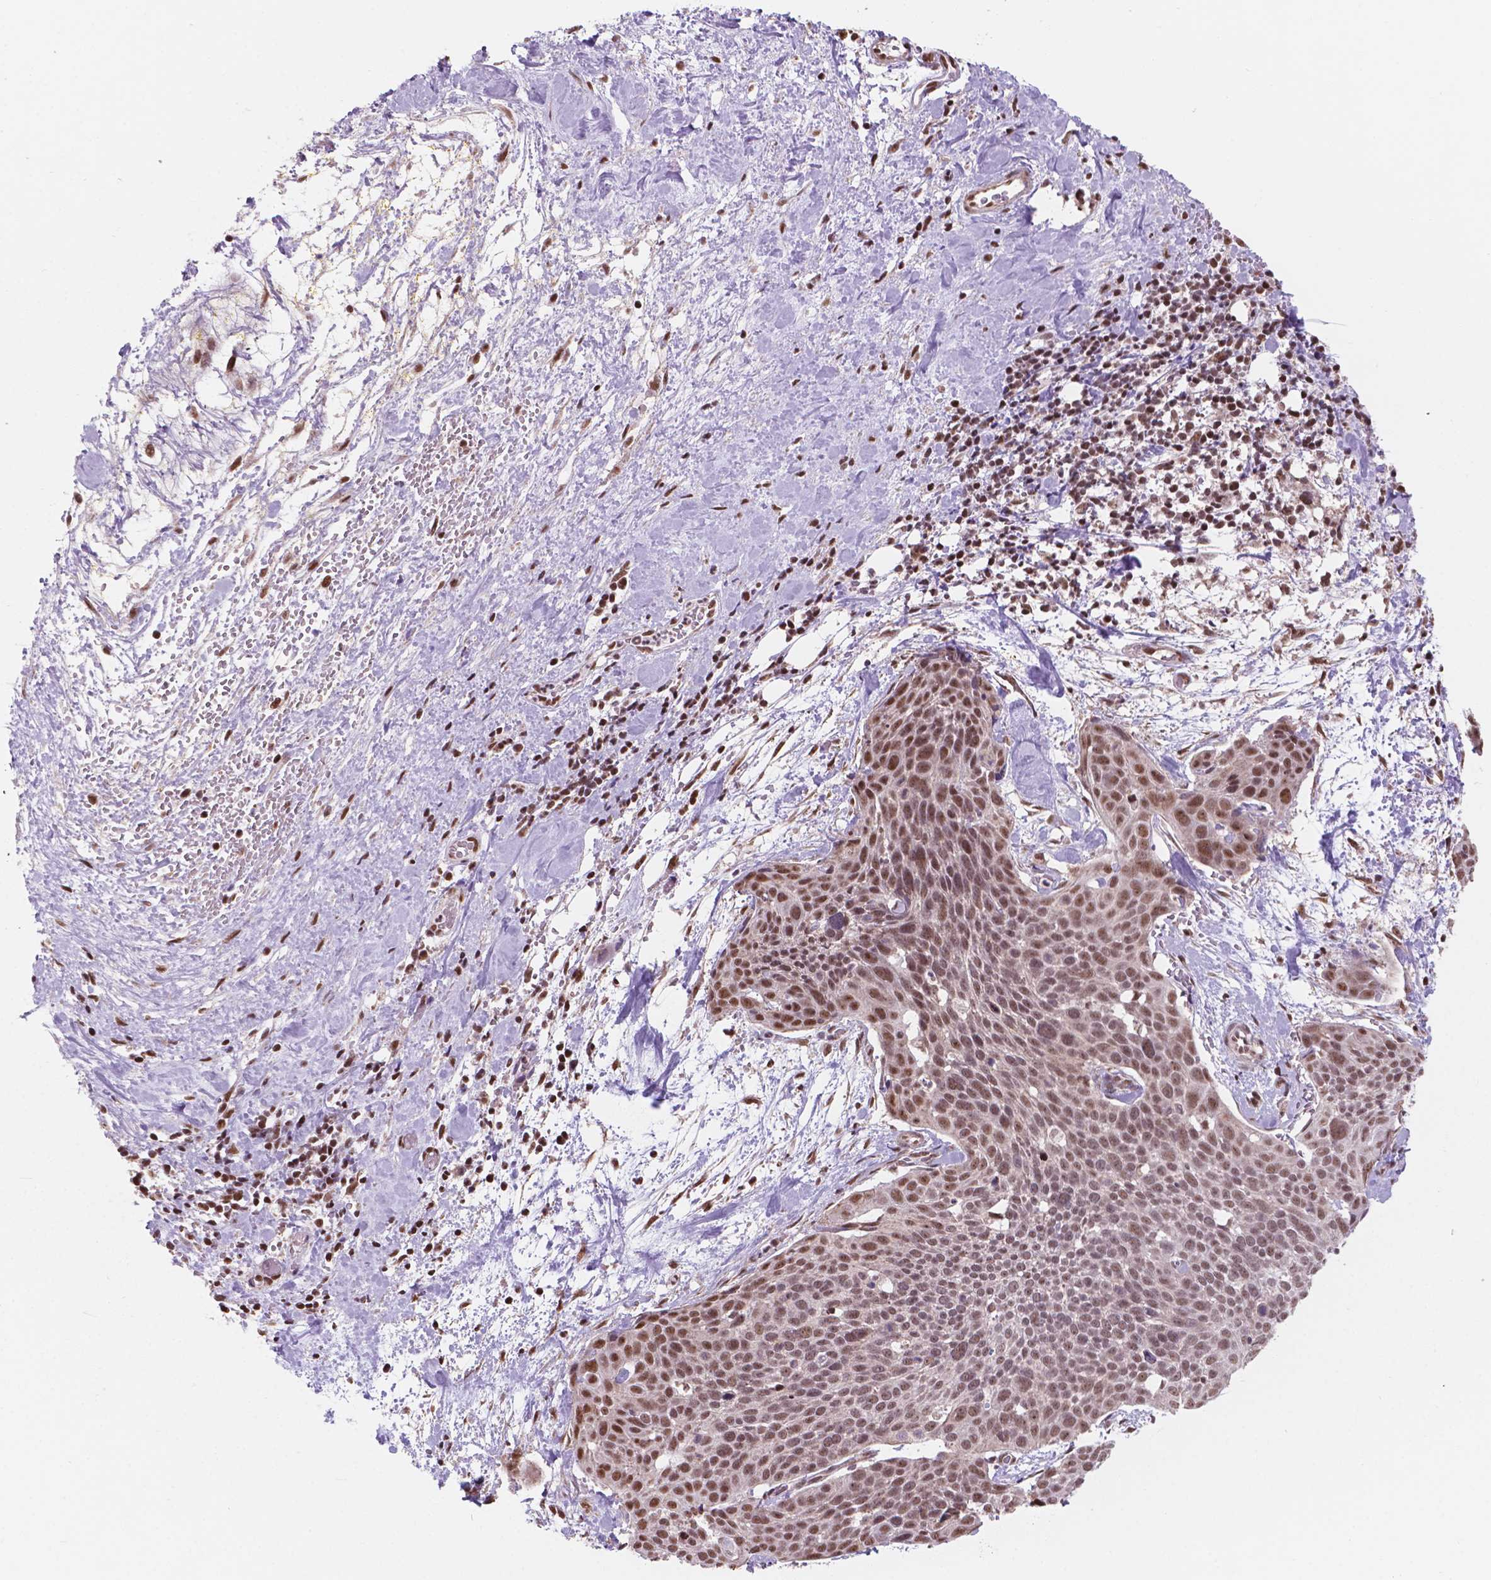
{"staining": {"intensity": "moderate", "quantity": ">75%", "location": "nuclear"}, "tissue": "cervical cancer", "cell_type": "Tumor cells", "image_type": "cancer", "snomed": [{"axis": "morphology", "description": "Squamous cell carcinoma, NOS"}, {"axis": "topography", "description": "Cervix"}], "caption": "Cervical cancer (squamous cell carcinoma) stained with DAB IHC shows medium levels of moderate nuclear staining in approximately >75% of tumor cells.", "gene": "NDUFA10", "patient": {"sex": "female", "age": 39}}